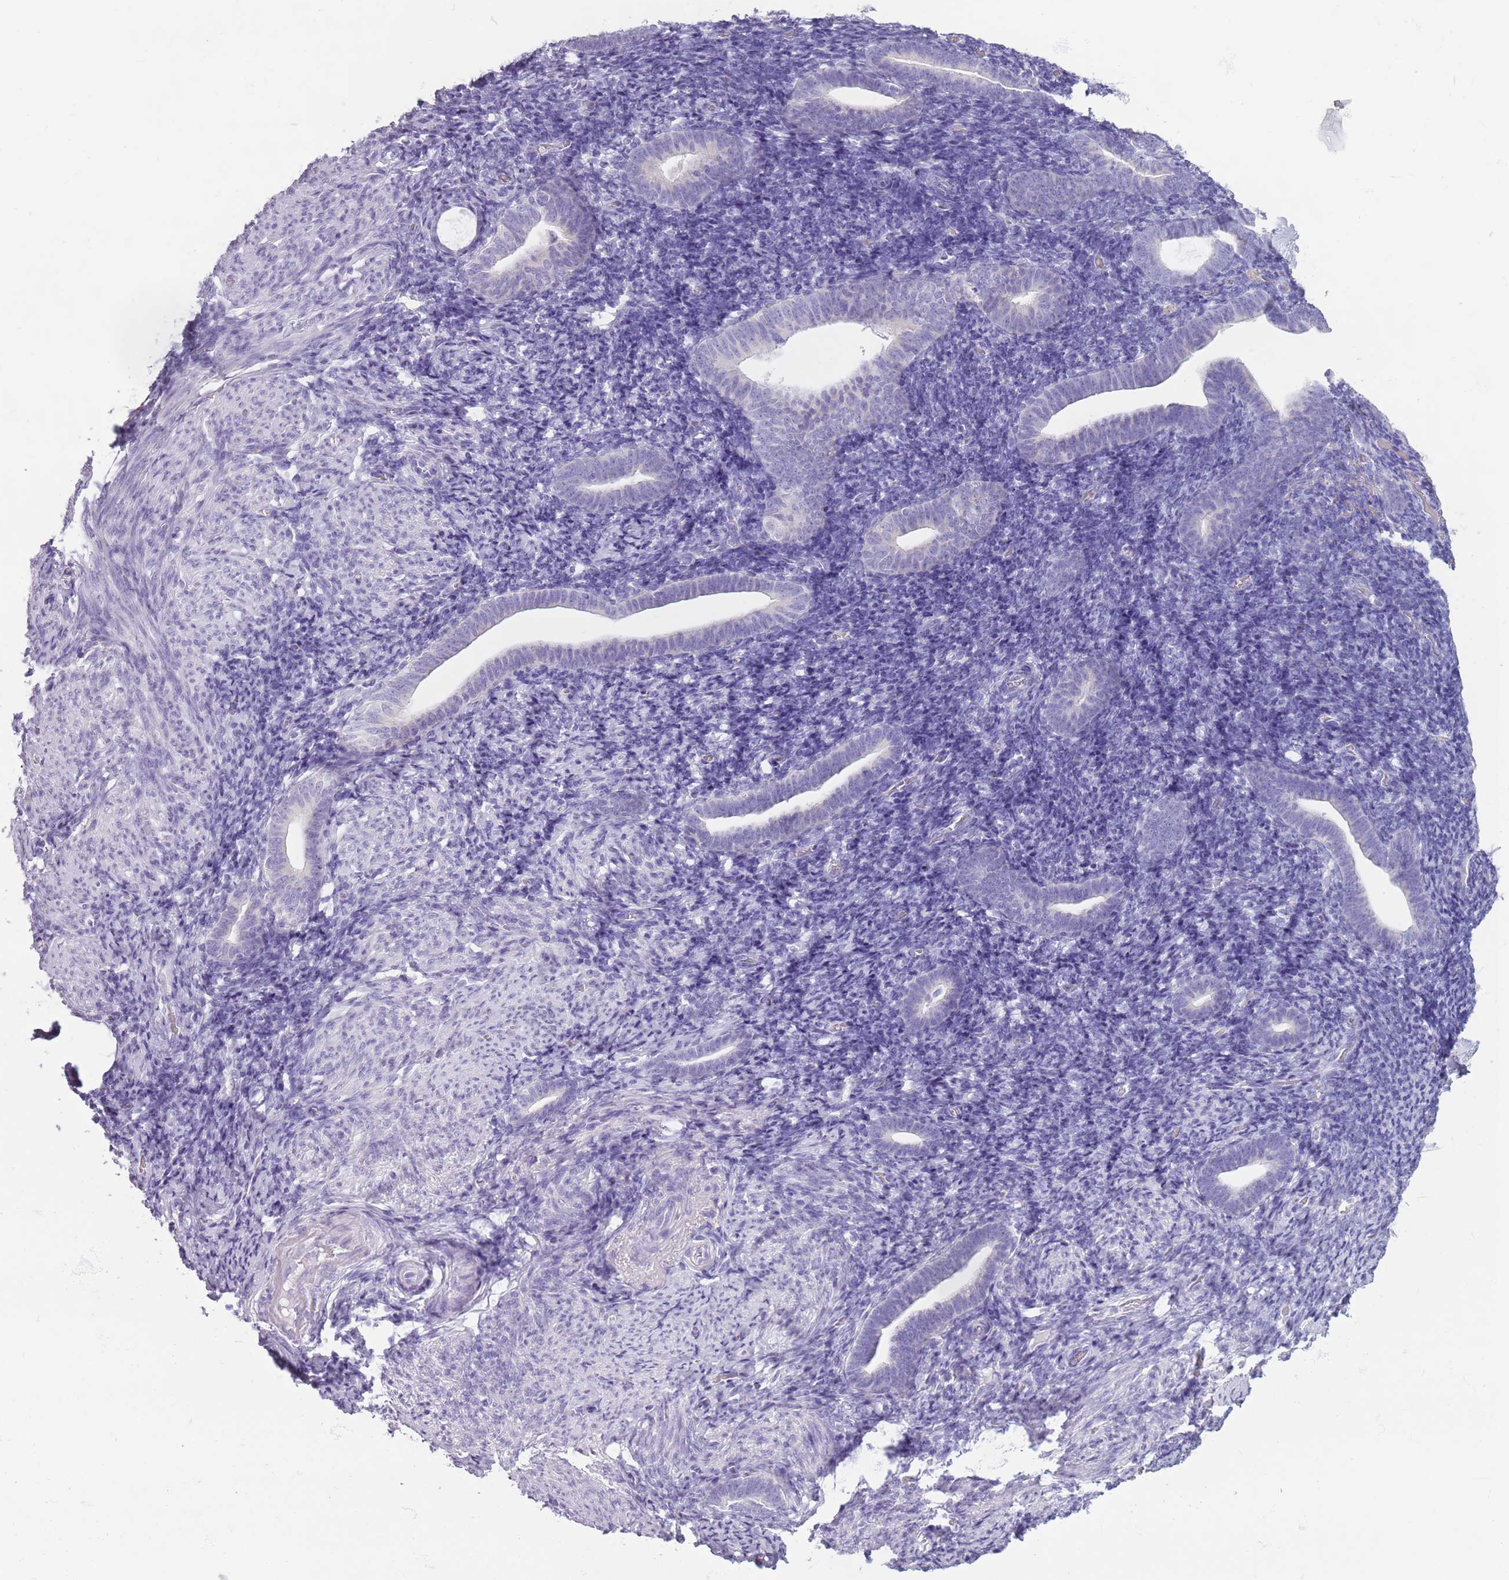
{"staining": {"intensity": "negative", "quantity": "none", "location": "none"}, "tissue": "endometrium", "cell_type": "Cells in endometrial stroma", "image_type": "normal", "snomed": [{"axis": "morphology", "description": "Normal tissue, NOS"}, {"axis": "topography", "description": "Endometrium"}], "caption": "High magnification brightfield microscopy of benign endometrium stained with DAB (brown) and counterstained with hematoxylin (blue): cells in endometrial stroma show no significant expression.", "gene": "HYOU1", "patient": {"sex": "female", "age": 51}}